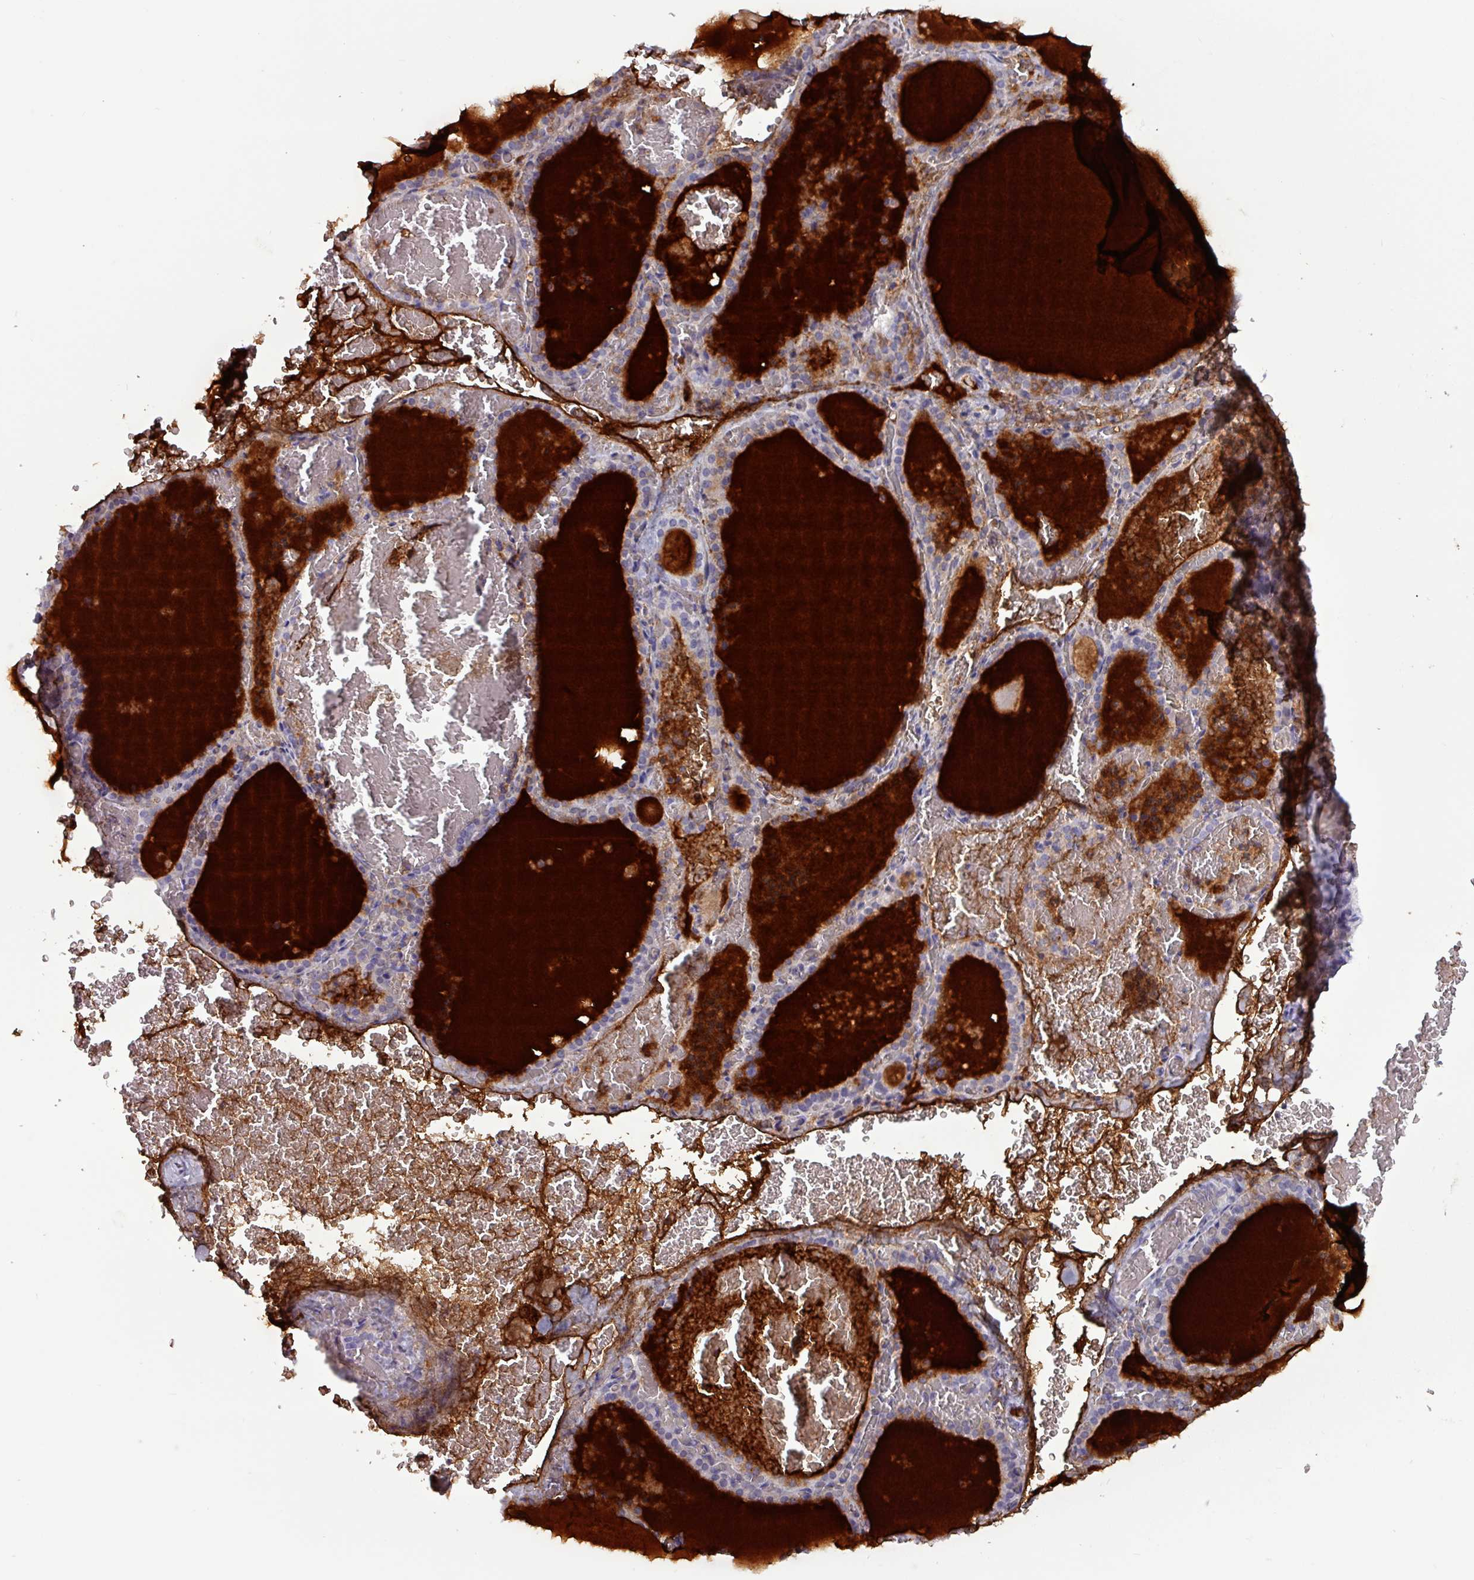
{"staining": {"intensity": "negative", "quantity": "none", "location": "none"}, "tissue": "thyroid gland", "cell_type": "Glandular cells", "image_type": "normal", "snomed": [{"axis": "morphology", "description": "Normal tissue, NOS"}, {"axis": "topography", "description": "Thyroid gland"}], "caption": "An immunohistochemistry (IHC) photomicrograph of normal thyroid gland is shown. There is no staining in glandular cells of thyroid gland. (DAB immunohistochemistry (IHC), high magnification).", "gene": "PLIN2", "patient": {"sex": "female", "age": 39}}